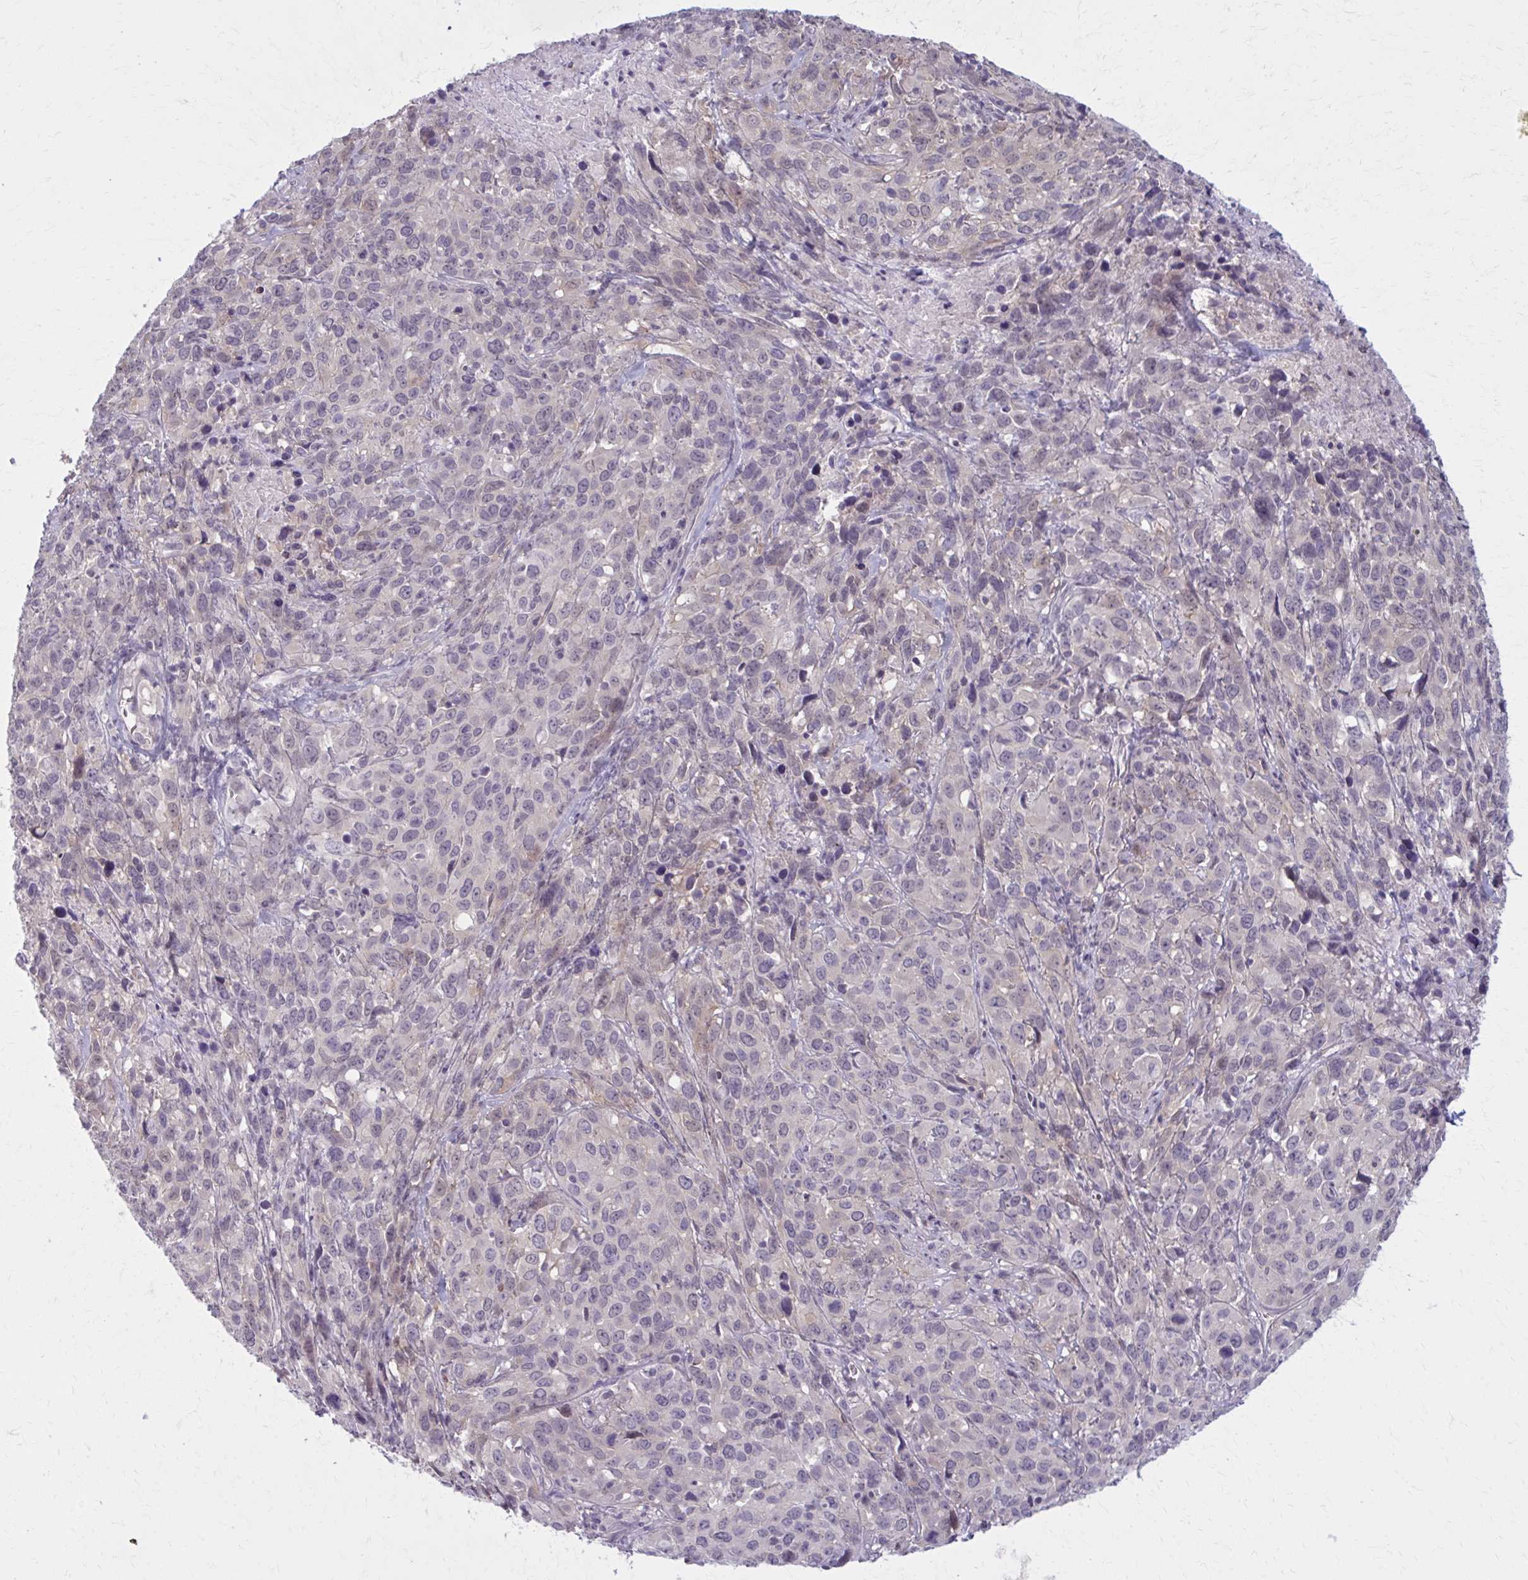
{"staining": {"intensity": "negative", "quantity": "none", "location": "none"}, "tissue": "cervical cancer", "cell_type": "Tumor cells", "image_type": "cancer", "snomed": [{"axis": "morphology", "description": "Normal tissue, NOS"}, {"axis": "morphology", "description": "Squamous cell carcinoma, NOS"}, {"axis": "topography", "description": "Cervix"}], "caption": "Tumor cells show no significant staining in cervical cancer (squamous cell carcinoma).", "gene": "NUMBL", "patient": {"sex": "female", "age": 51}}